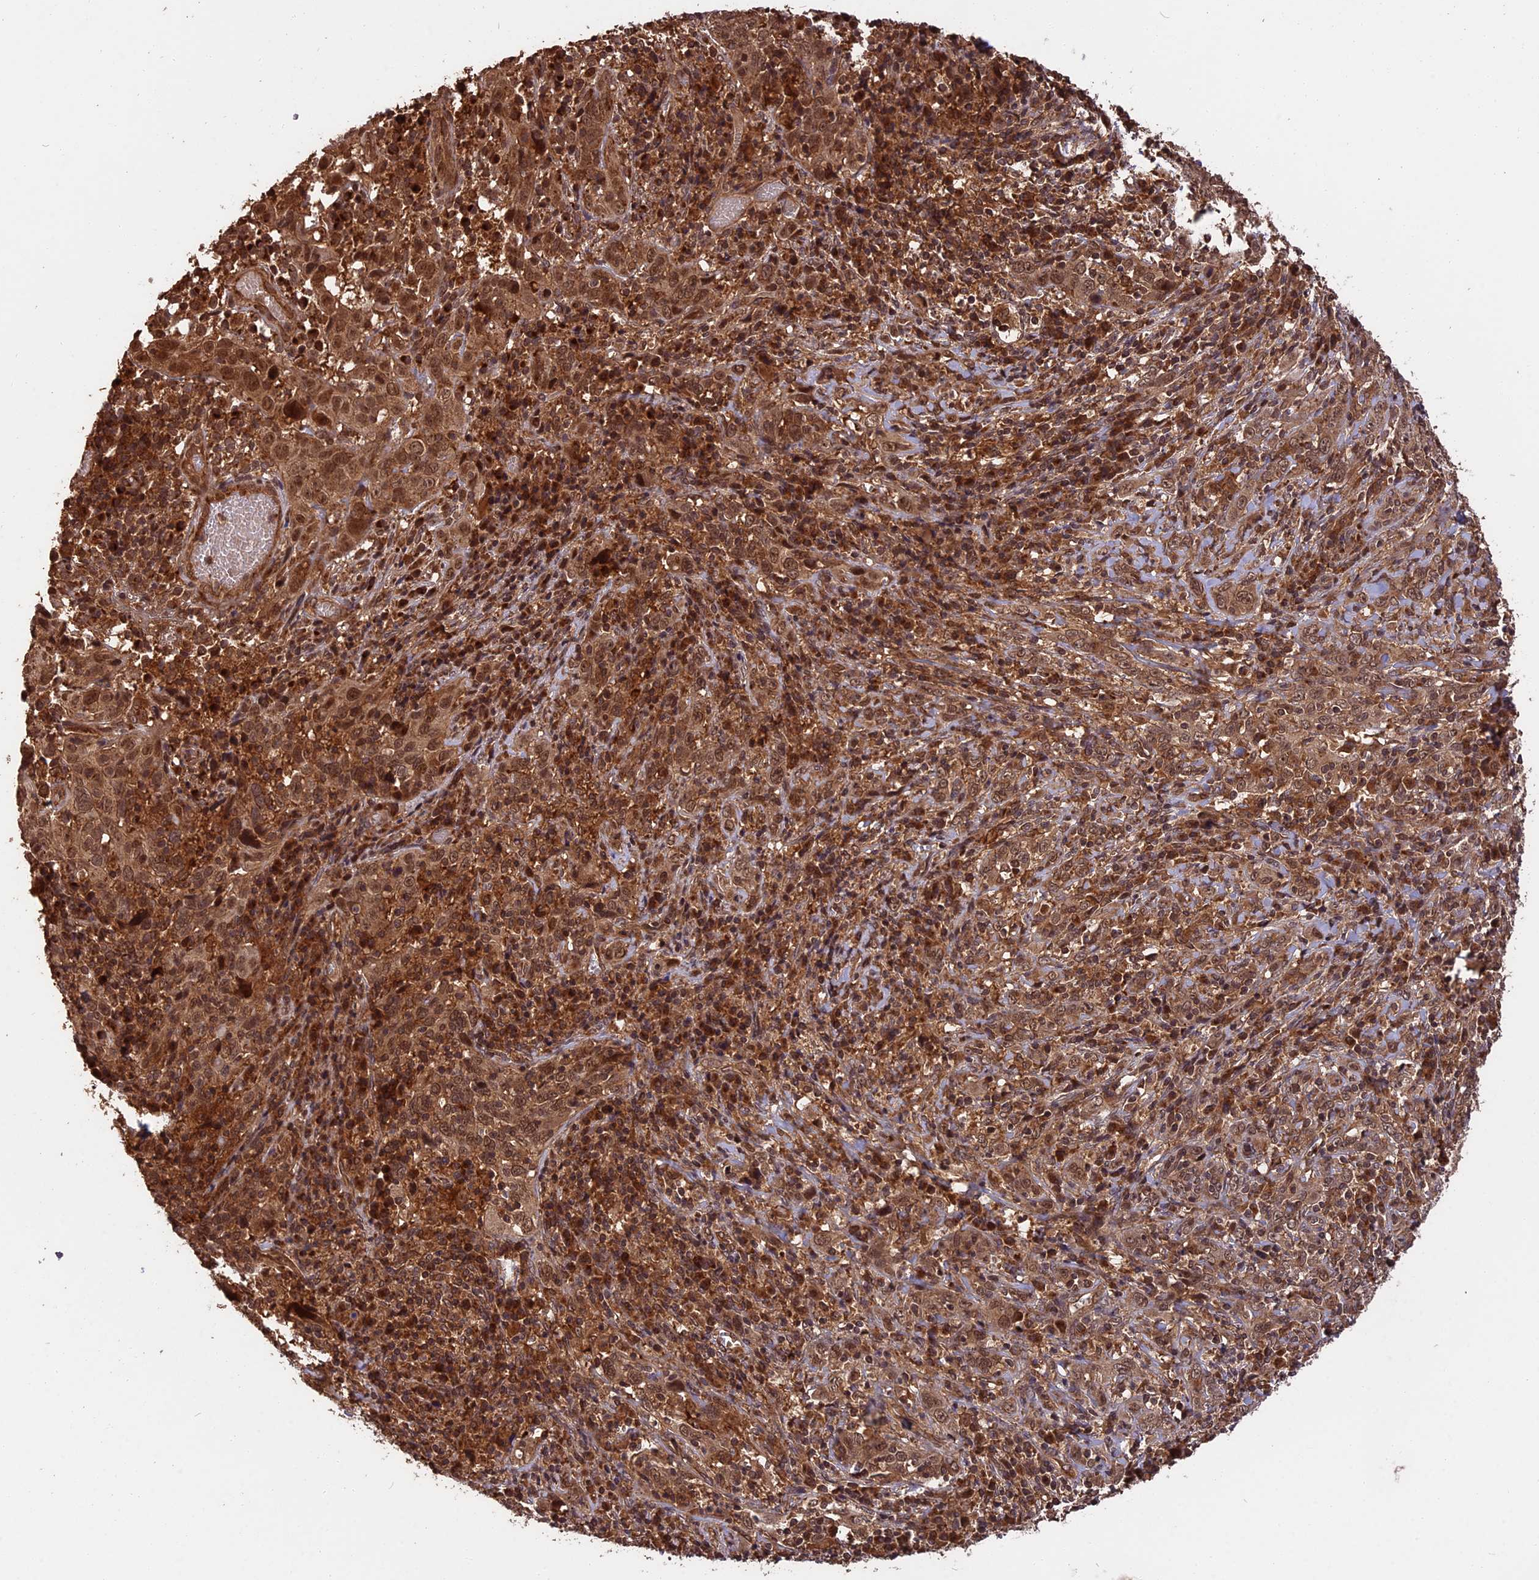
{"staining": {"intensity": "strong", "quantity": ">75%", "location": "cytoplasmic/membranous,nuclear"}, "tissue": "cervical cancer", "cell_type": "Tumor cells", "image_type": "cancer", "snomed": [{"axis": "morphology", "description": "Squamous cell carcinoma, NOS"}, {"axis": "topography", "description": "Cervix"}], "caption": "A high amount of strong cytoplasmic/membranous and nuclear positivity is identified in approximately >75% of tumor cells in cervical squamous cell carcinoma tissue.", "gene": "ESCO1", "patient": {"sex": "female", "age": 46}}